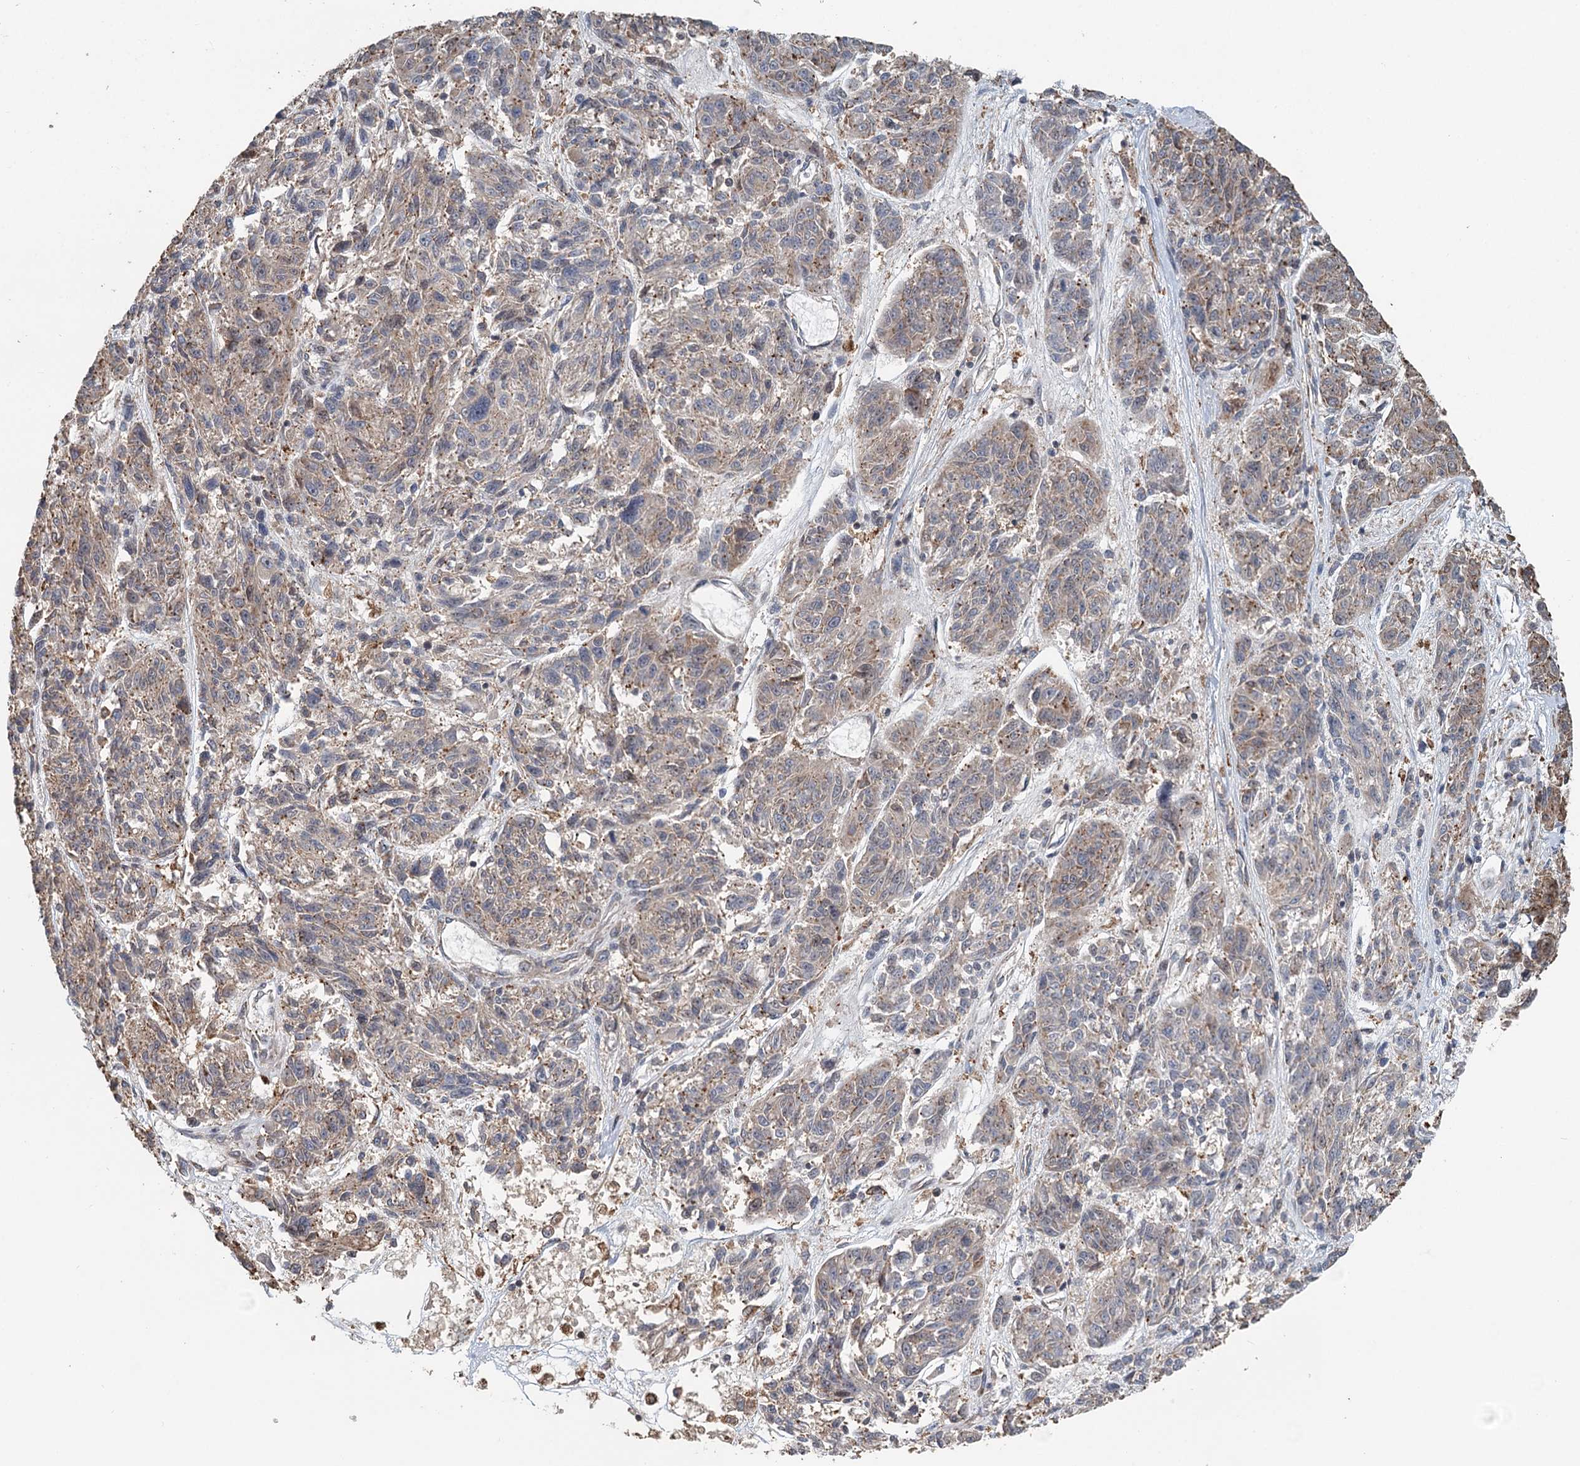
{"staining": {"intensity": "weak", "quantity": "25%-75%", "location": "cytoplasmic/membranous"}, "tissue": "melanoma", "cell_type": "Tumor cells", "image_type": "cancer", "snomed": [{"axis": "morphology", "description": "Malignant melanoma, NOS"}, {"axis": "topography", "description": "Skin"}], "caption": "Malignant melanoma tissue shows weak cytoplasmic/membranous expression in about 25%-75% of tumor cells", "gene": "RNF111", "patient": {"sex": "male", "age": 53}}